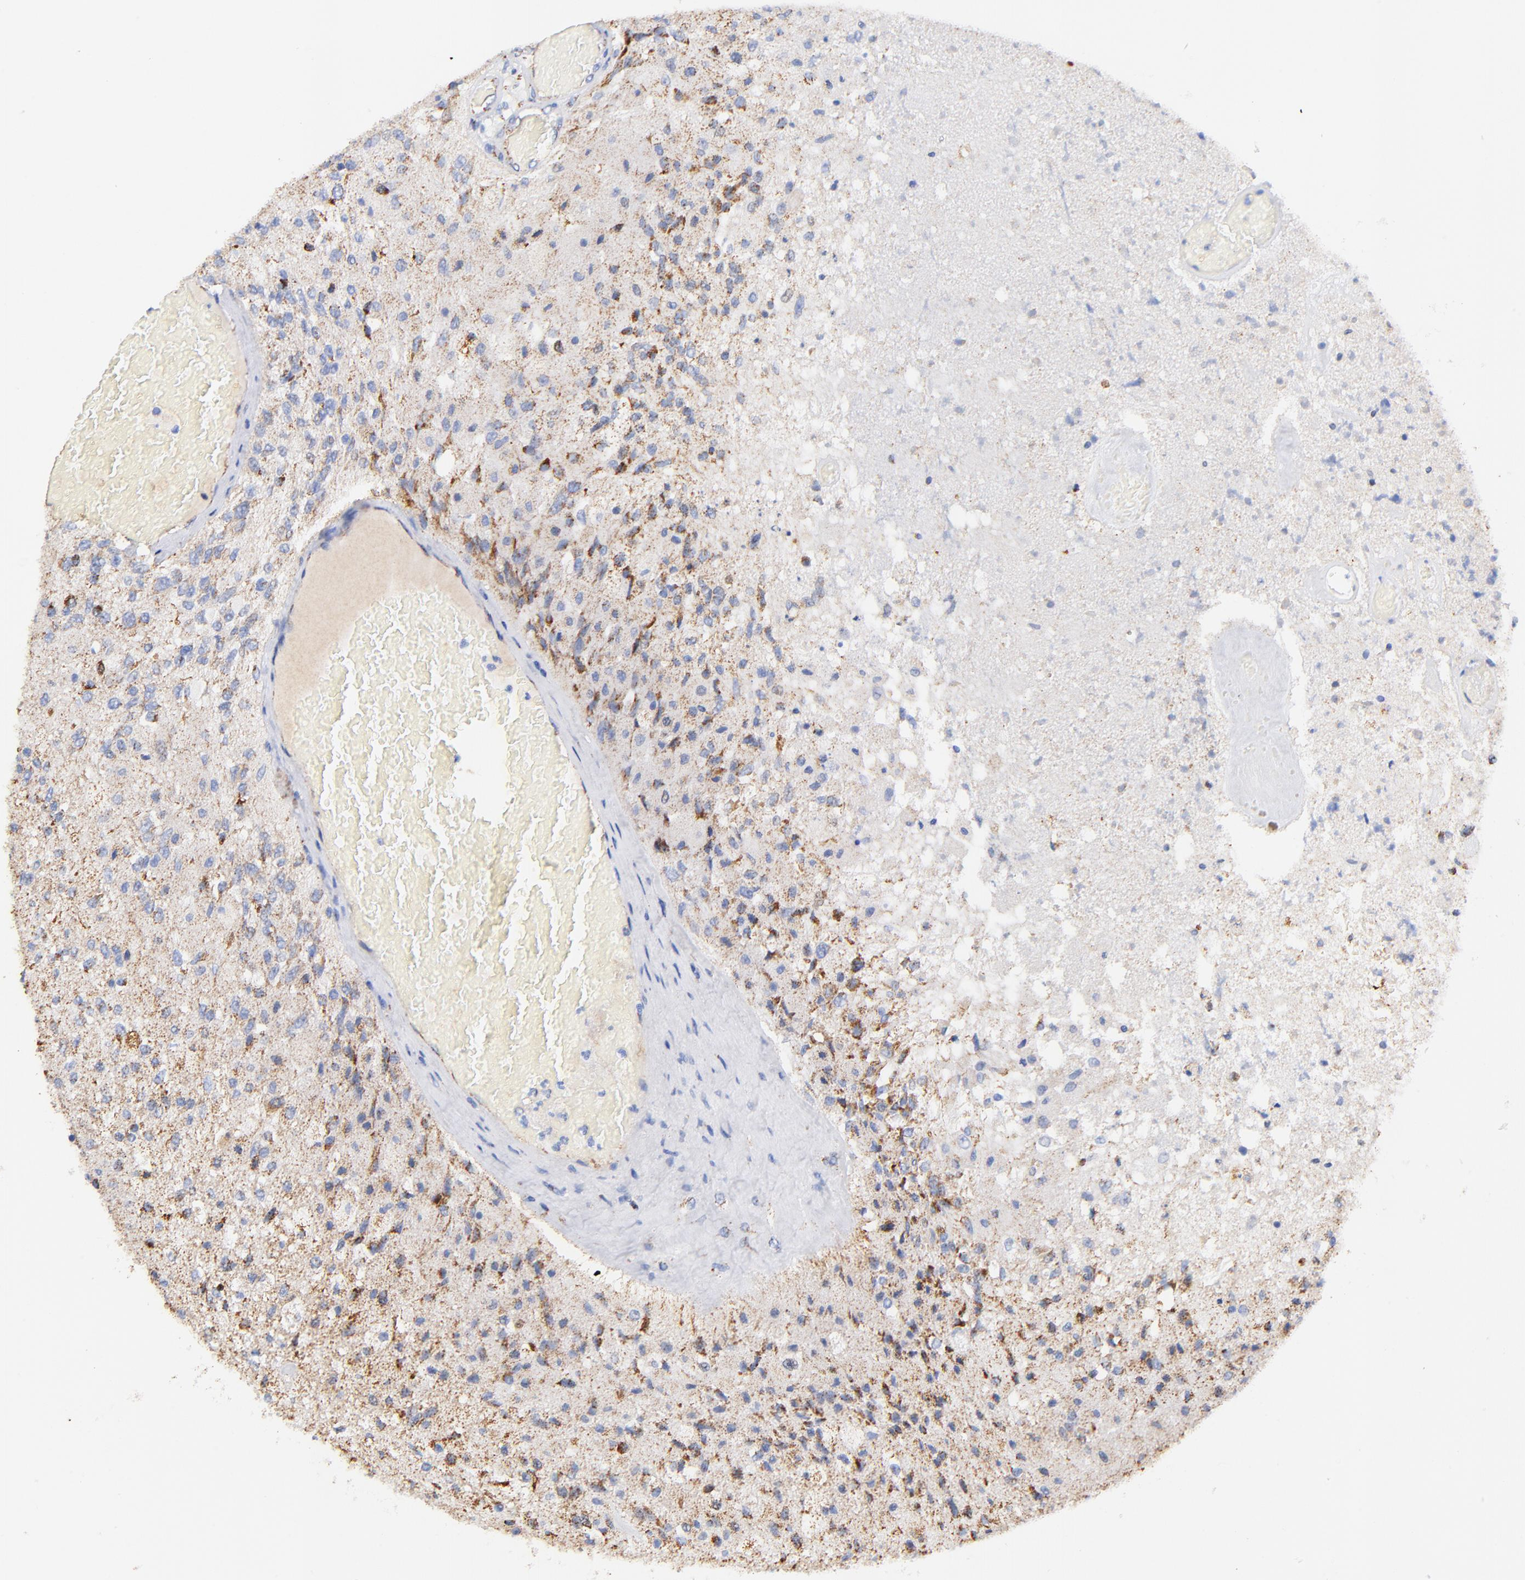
{"staining": {"intensity": "moderate", "quantity": "<25%", "location": "cytoplasmic/membranous"}, "tissue": "glioma", "cell_type": "Tumor cells", "image_type": "cancer", "snomed": [{"axis": "morphology", "description": "Normal tissue, NOS"}, {"axis": "morphology", "description": "Glioma, malignant, High grade"}, {"axis": "topography", "description": "Cerebral cortex"}], "caption": "A brown stain labels moderate cytoplasmic/membranous positivity of a protein in human glioma tumor cells.", "gene": "ATP5F1D", "patient": {"sex": "male", "age": 77}}